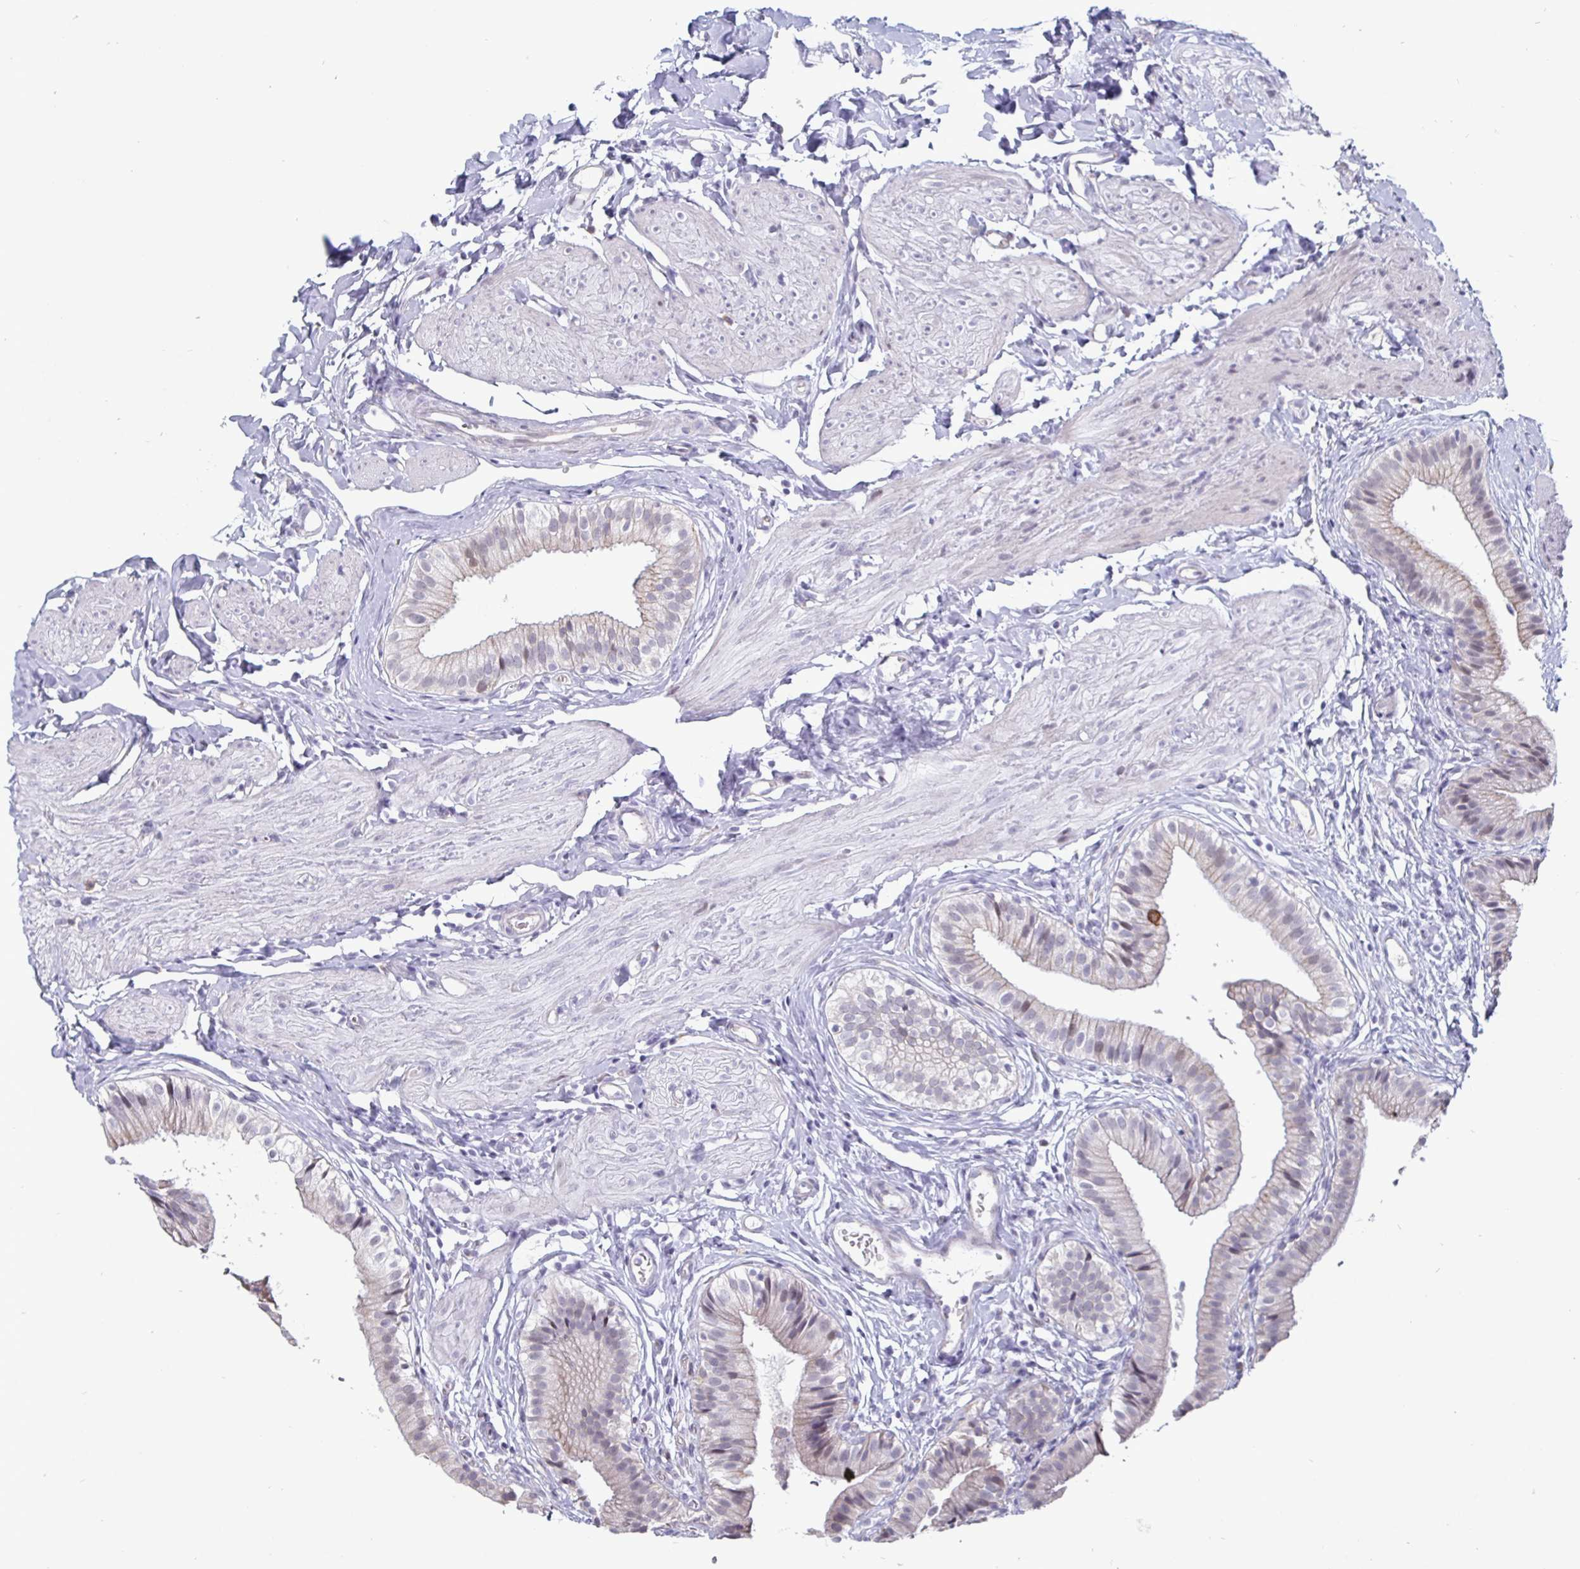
{"staining": {"intensity": "weak", "quantity": "25%-75%", "location": "cytoplasmic/membranous"}, "tissue": "gallbladder", "cell_type": "Glandular cells", "image_type": "normal", "snomed": [{"axis": "morphology", "description": "Normal tissue, NOS"}, {"axis": "topography", "description": "Gallbladder"}], "caption": "Glandular cells display low levels of weak cytoplasmic/membranous positivity in about 25%-75% of cells in benign human gallbladder.", "gene": "OOSP2", "patient": {"sex": "female", "age": 47}}